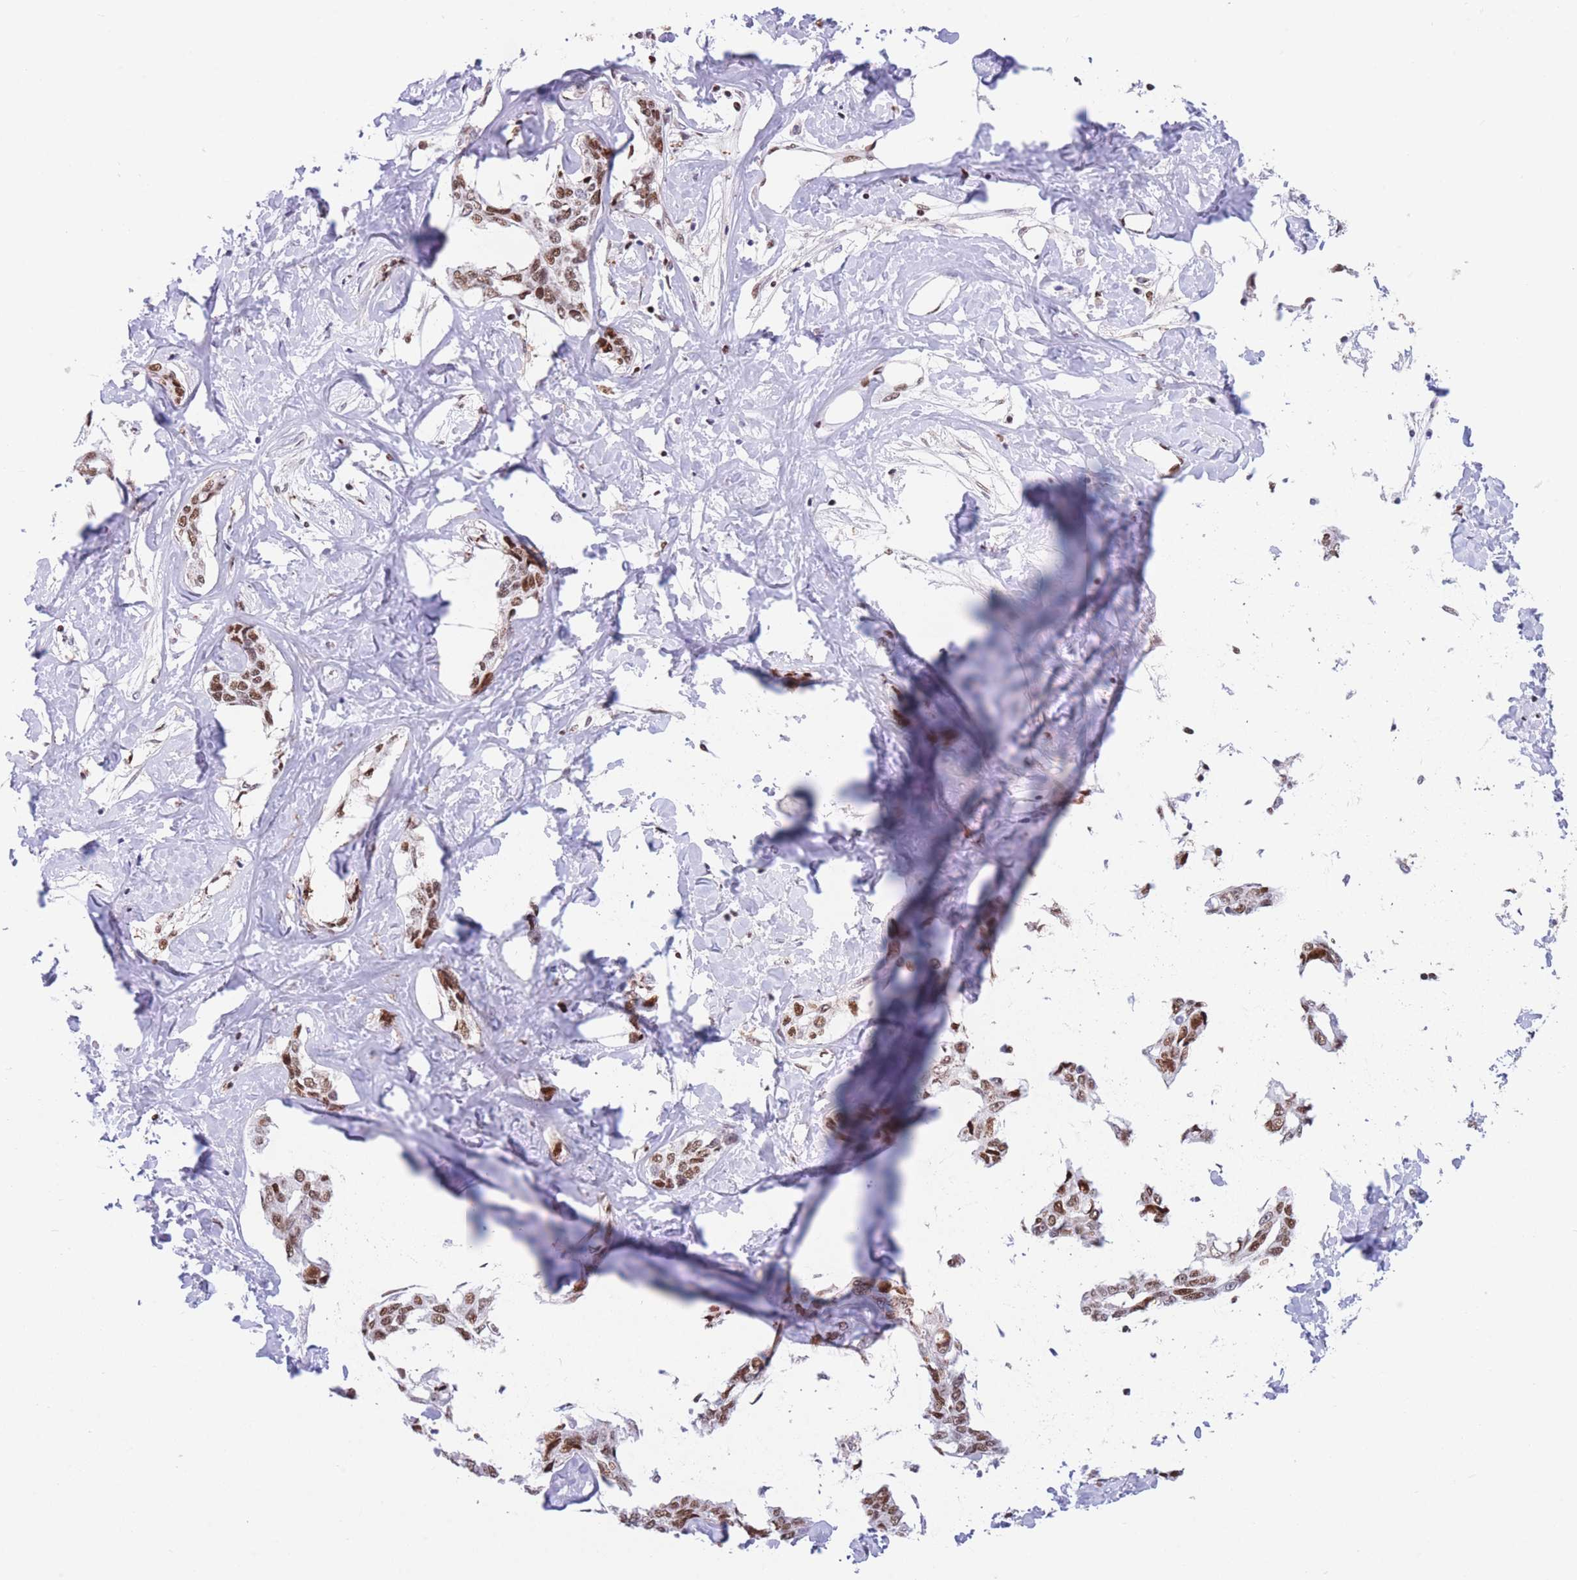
{"staining": {"intensity": "moderate", "quantity": ">75%", "location": "nuclear"}, "tissue": "liver cancer", "cell_type": "Tumor cells", "image_type": "cancer", "snomed": [{"axis": "morphology", "description": "Cholangiocarcinoma"}, {"axis": "topography", "description": "Liver"}], "caption": "A photomicrograph of liver cholangiocarcinoma stained for a protein exhibits moderate nuclear brown staining in tumor cells. The protein is stained brown, and the nuclei are stained in blue (DAB (3,3'-diaminobenzidine) IHC with brightfield microscopy, high magnification).", "gene": "DNAJC3", "patient": {"sex": "male", "age": 59}}